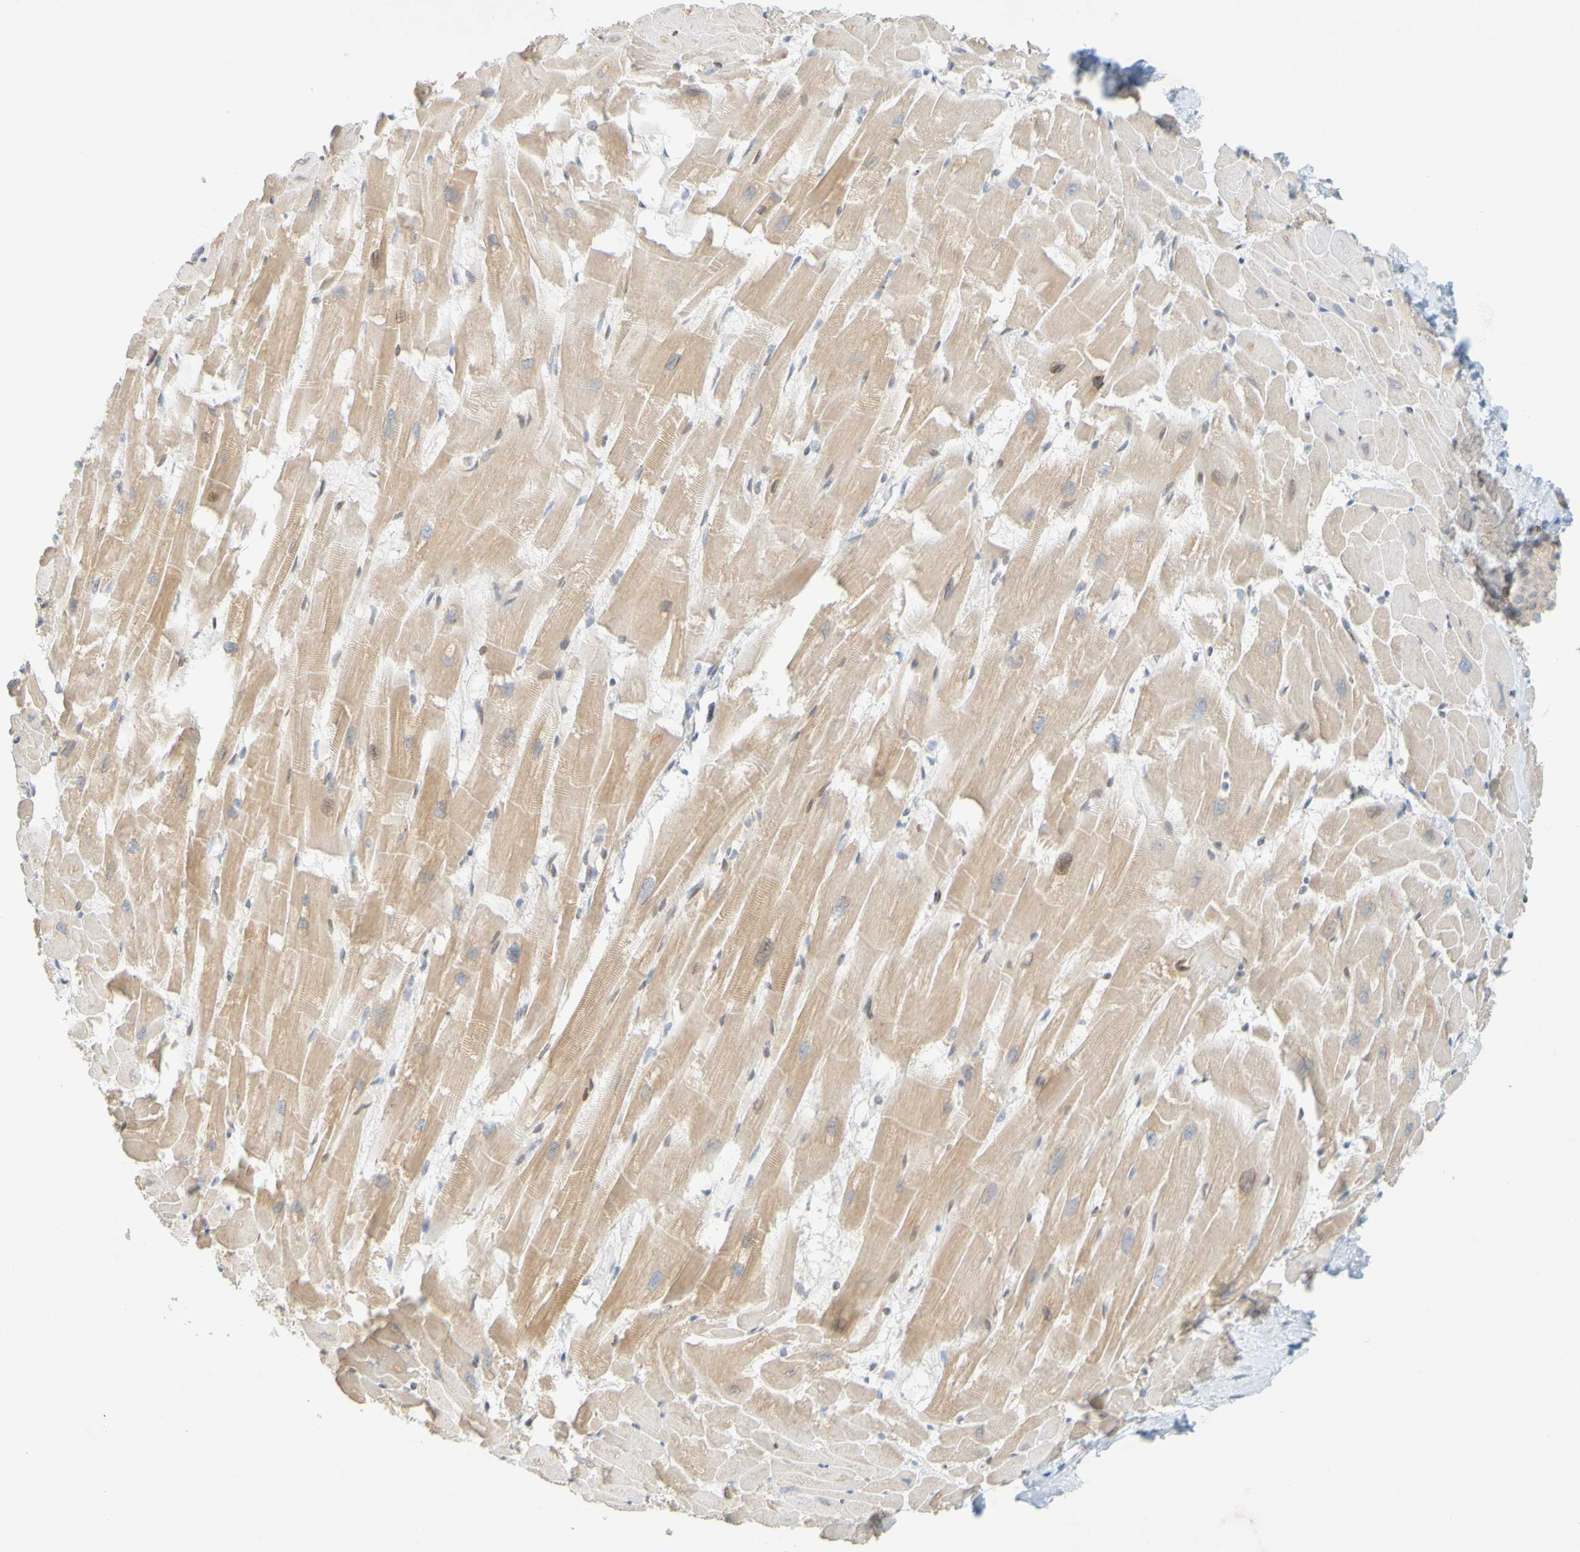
{"staining": {"intensity": "weak", "quantity": ">75%", "location": "cytoplasmic/membranous"}, "tissue": "heart muscle", "cell_type": "Cardiomyocytes", "image_type": "normal", "snomed": [{"axis": "morphology", "description": "Normal tissue, NOS"}, {"axis": "topography", "description": "Heart"}], "caption": "Protein staining demonstrates weak cytoplasmic/membranous positivity in about >75% of cardiomyocytes in normal heart muscle. Immunohistochemistry (ihc) stains the protein in brown and the nuclei are stained blue.", "gene": "MAG", "patient": {"sex": "female", "age": 19}}